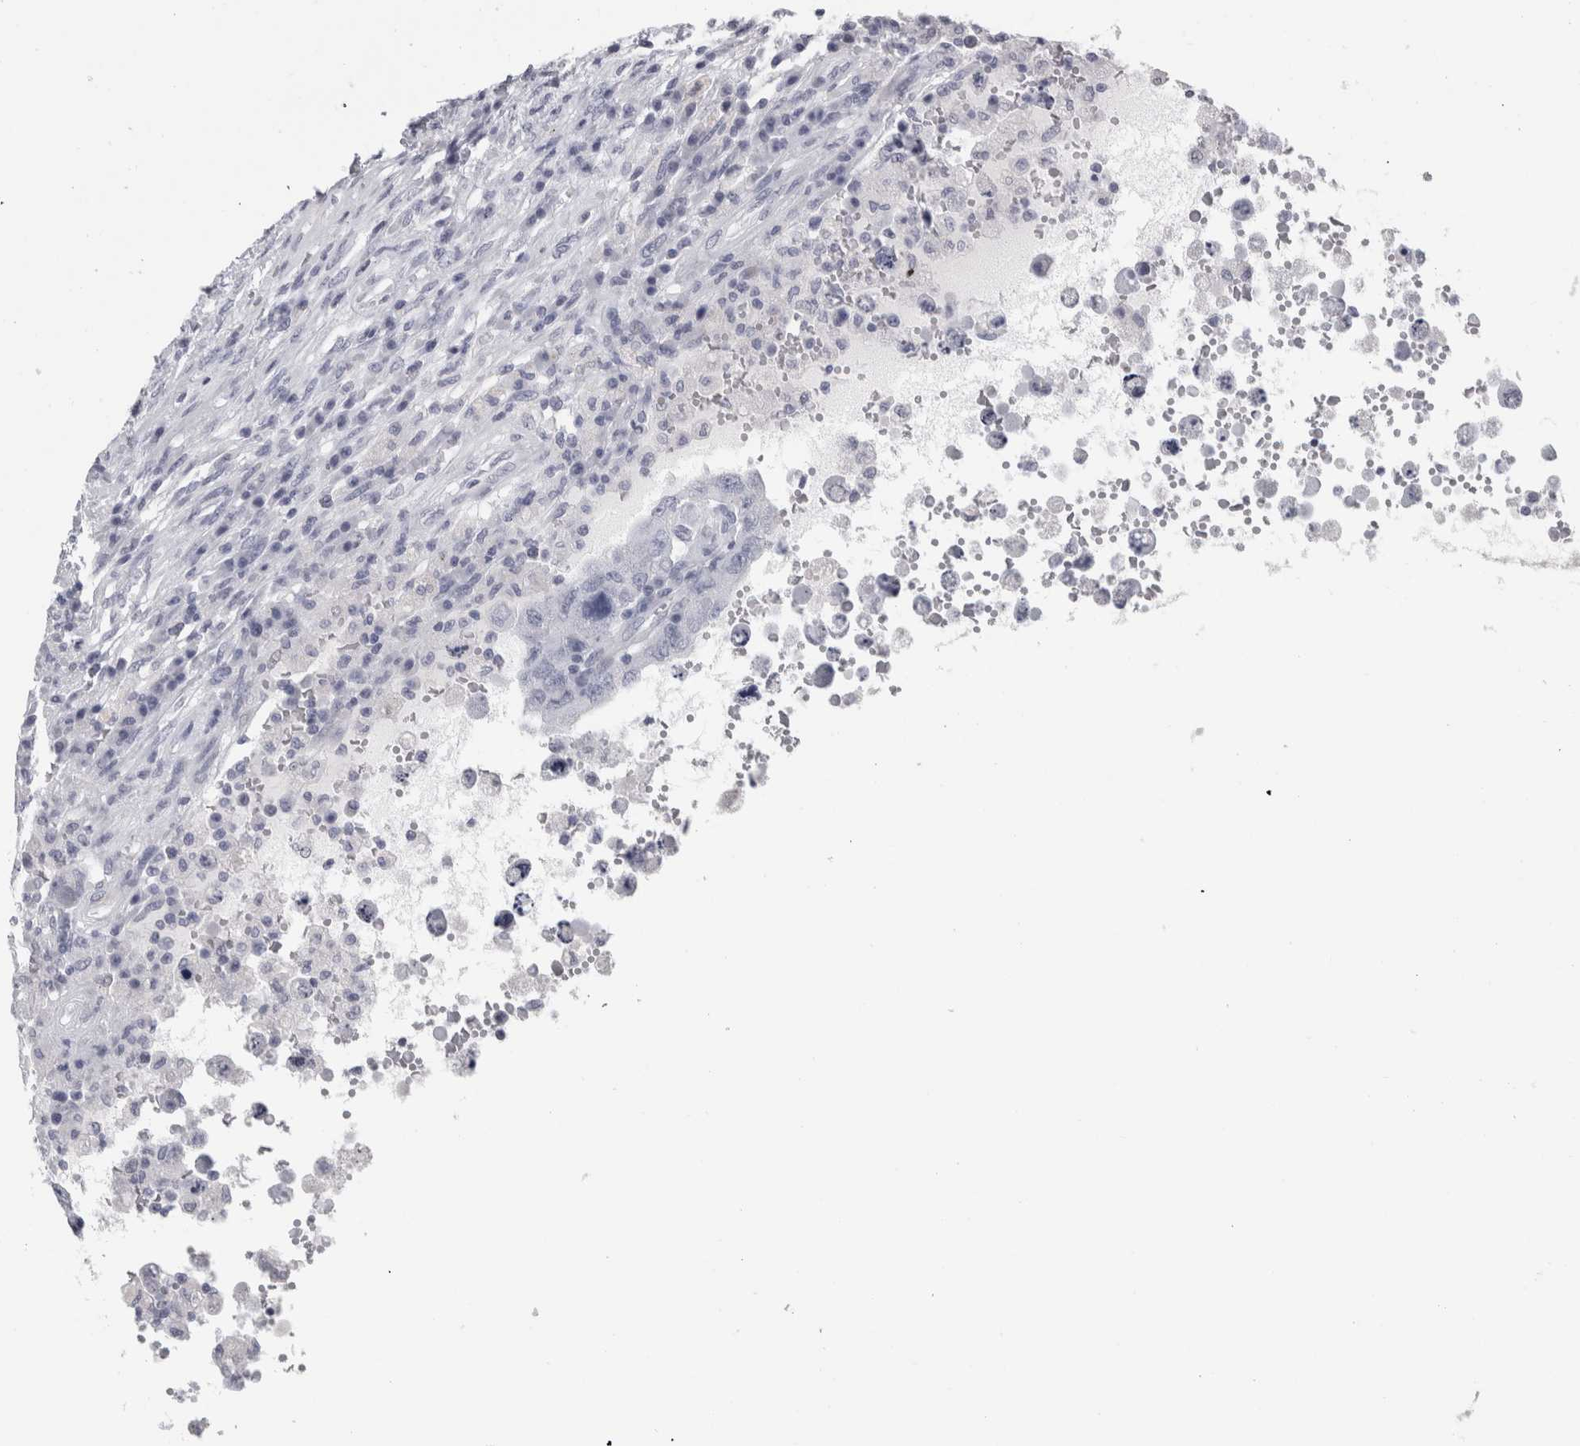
{"staining": {"intensity": "negative", "quantity": "none", "location": "none"}, "tissue": "testis cancer", "cell_type": "Tumor cells", "image_type": "cancer", "snomed": [{"axis": "morphology", "description": "Carcinoma, Embryonal, NOS"}, {"axis": "topography", "description": "Testis"}], "caption": "High magnification brightfield microscopy of embryonal carcinoma (testis) stained with DAB (3,3'-diaminobenzidine) (brown) and counterstained with hematoxylin (blue): tumor cells show no significant expression.", "gene": "CPE", "patient": {"sex": "male", "age": 26}}